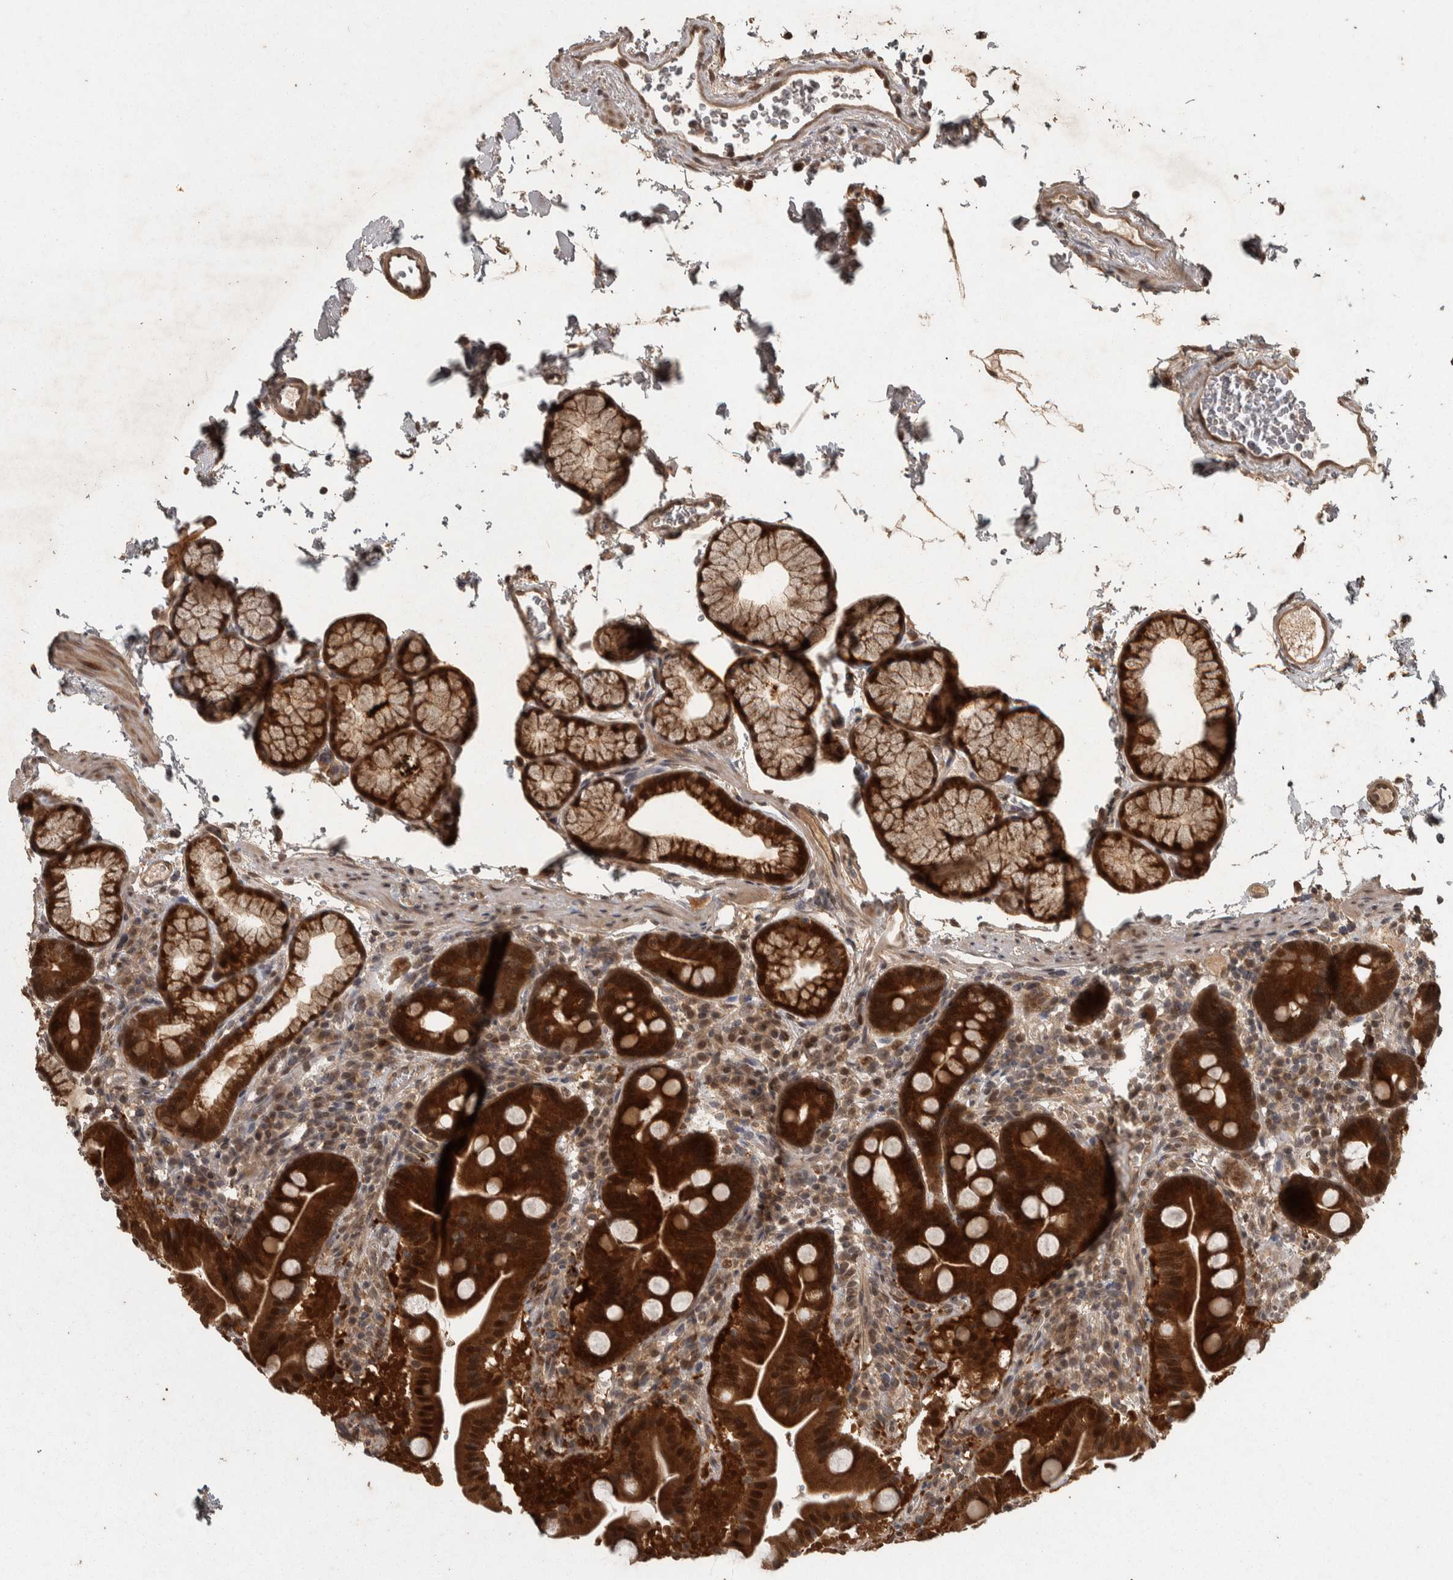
{"staining": {"intensity": "strong", "quantity": ">75%", "location": "cytoplasmic/membranous,nuclear"}, "tissue": "duodenum", "cell_type": "Glandular cells", "image_type": "normal", "snomed": [{"axis": "morphology", "description": "Normal tissue, NOS"}, {"axis": "topography", "description": "Duodenum"}], "caption": "Duodenum stained with immunohistochemistry shows strong cytoplasmic/membranous,nuclear expression in approximately >75% of glandular cells. (IHC, brightfield microscopy, high magnification).", "gene": "ACO1", "patient": {"sex": "male", "age": 54}}